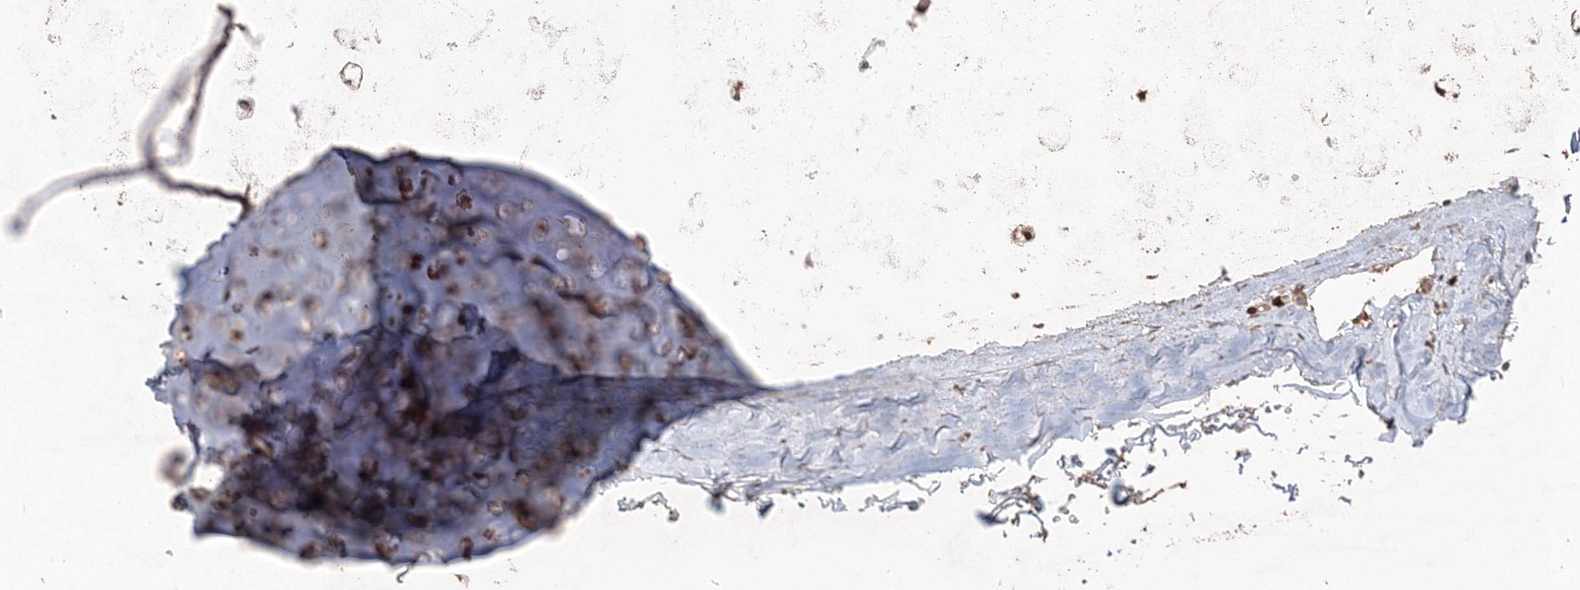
{"staining": {"intensity": "moderate", "quantity": ">75%", "location": "cytoplasmic/membranous"}, "tissue": "adipose tissue", "cell_type": "Adipocytes", "image_type": "normal", "snomed": [{"axis": "morphology", "description": "Normal tissue, NOS"}, {"axis": "topography", "description": "Lymph node"}, {"axis": "topography", "description": "Bronchus"}], "caption": "Immunohistochemical staining of benign adipose tissue exhibits medium levels of moderate cytoplasmic/membranous positivity in about >75% of adipocytes.", "gene": "ANAPC16", "patient": {"sex": "male", "age": 63}}